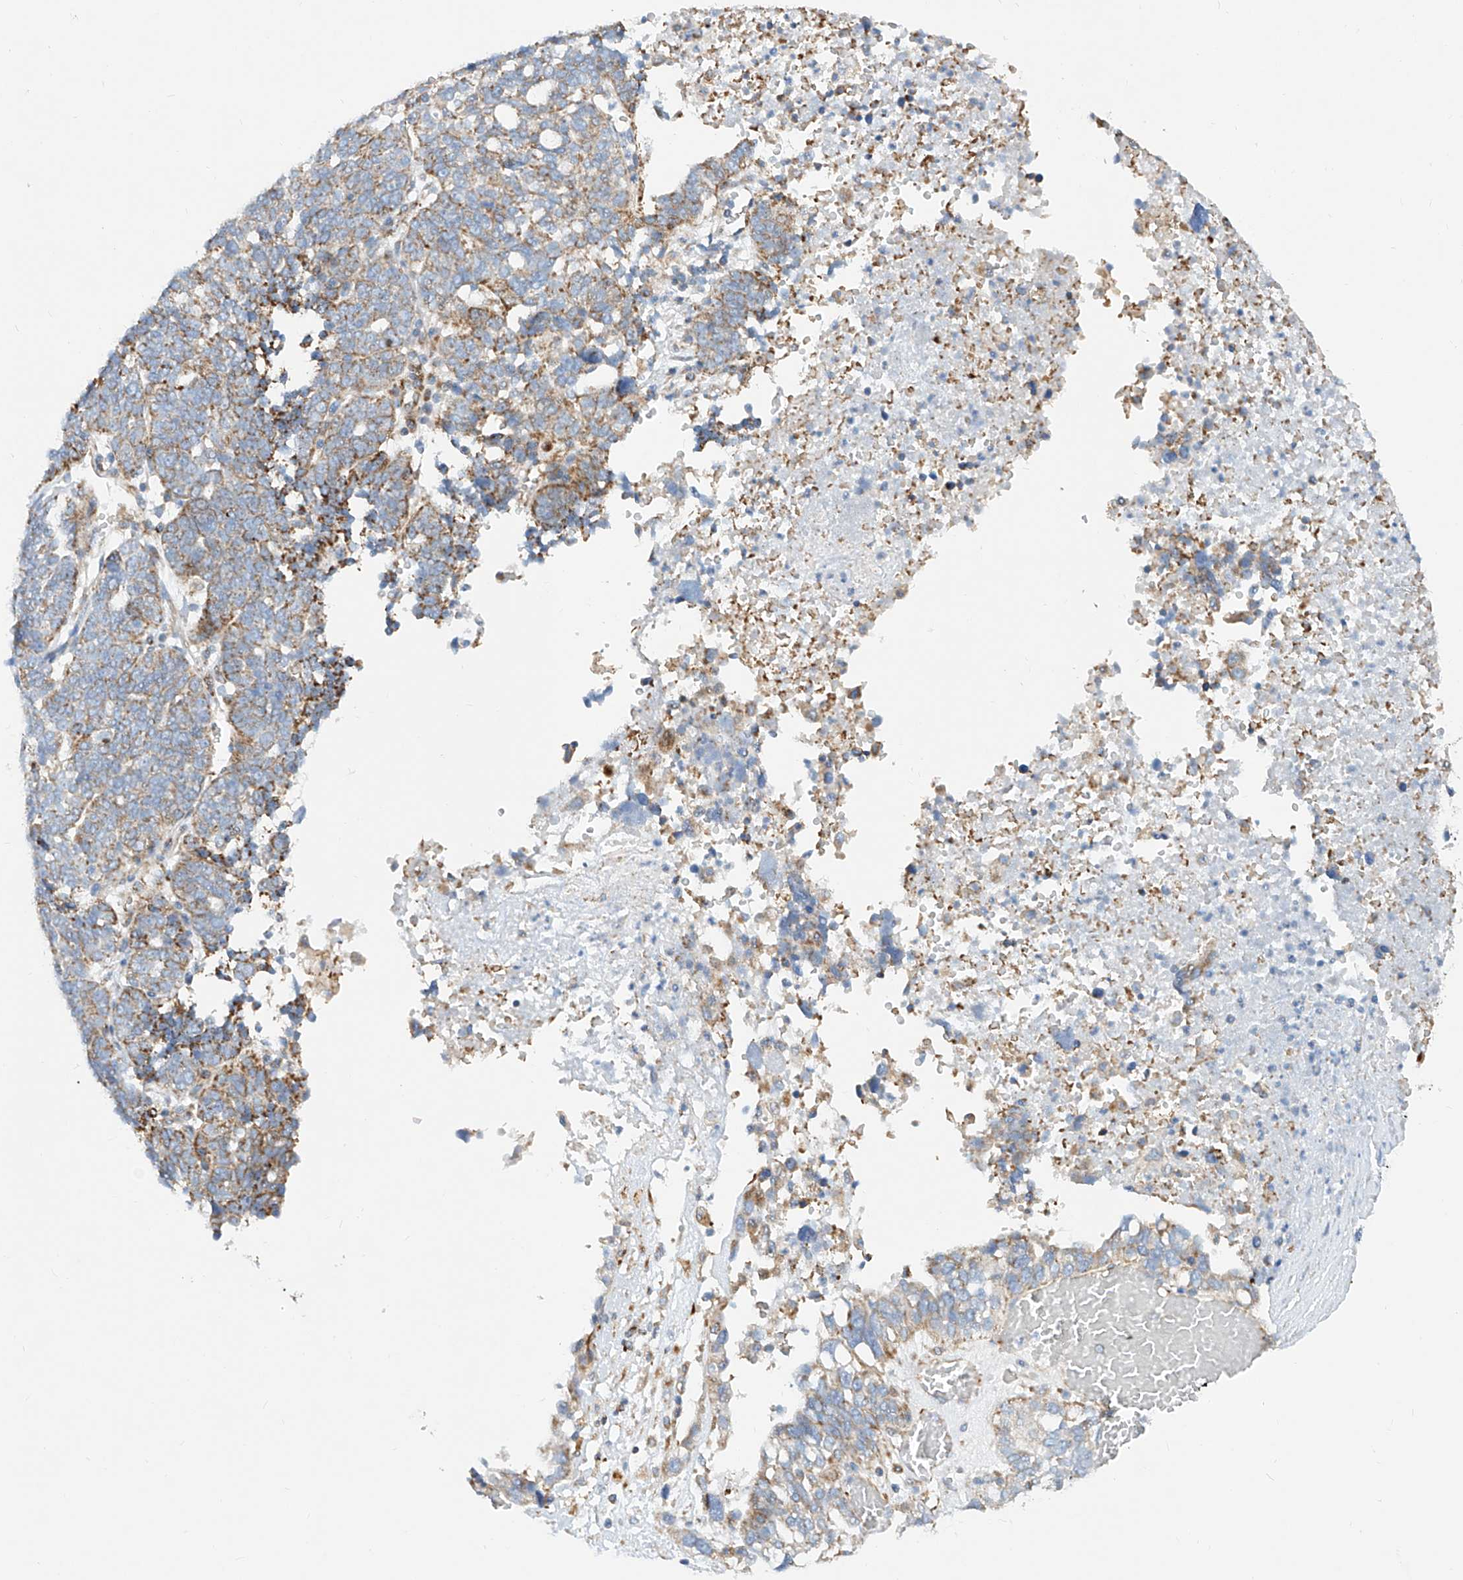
{"staining": {"intensity": "moderate", "quantity": "25%-75%", "location": "cytoplasmic/membranous"}, "tissue": "ovarian cancer", "cell_type": "Tumor cells", "image_type": "cancer", "snomed": [{"axis": "morphology", "description": "Cystadenocarcinoma, serous, NOS"}, {"axis": "topography", "description": "Ovary"}], "caption": "Immunohistochemistry histopathology image of human ovarian cancer (serous cystadenocarcinoma) stained for a protein (brown), which demonstrates medium levels of moderate cytoplasmic/membranous expression in approximately 25%-75% of tumor cells.", "gene": "CST9", "patient": {"sex": "female", "age": 59}}